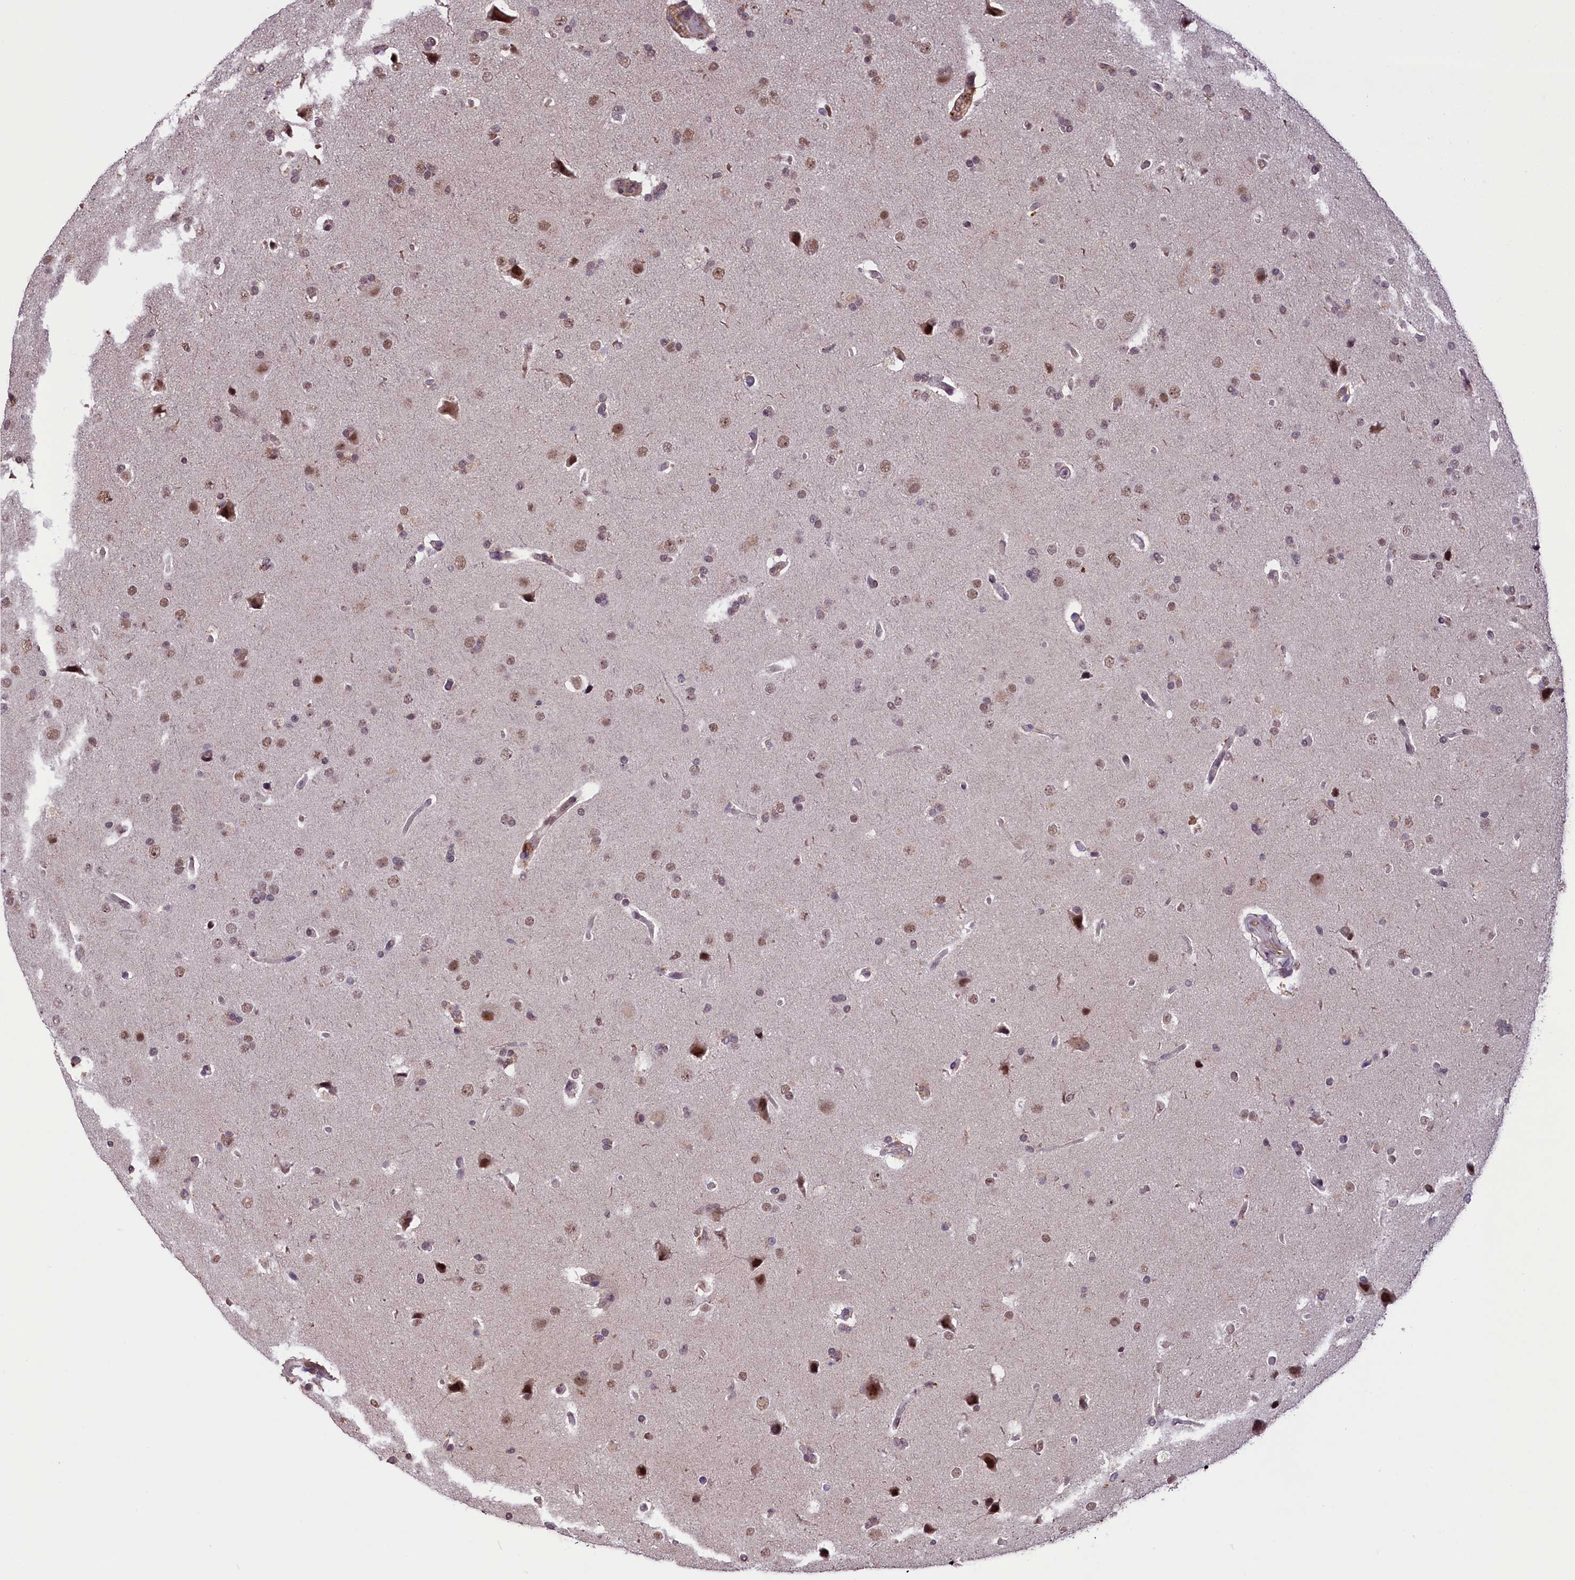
{"staining": {"intensity": "weak", "quantity": ">75%", "location": "nuclear"}, "tissue": "glioma", "cell_type": "Tumor cells", "image_type": "cancer", "snomed": [{"axis": "morphology", "description": "Glioma, malignant, High grade"}, {"axis": "topography", "description": "Brain"}], "caption": "This histopathology image demonstrates immunohistochemistry staining of human glioma, with low weak nuclear positivity in approximately >75% of tumor cells.", "gene": "MRPL54", "patient": {"sex": "male", "age": 72}}